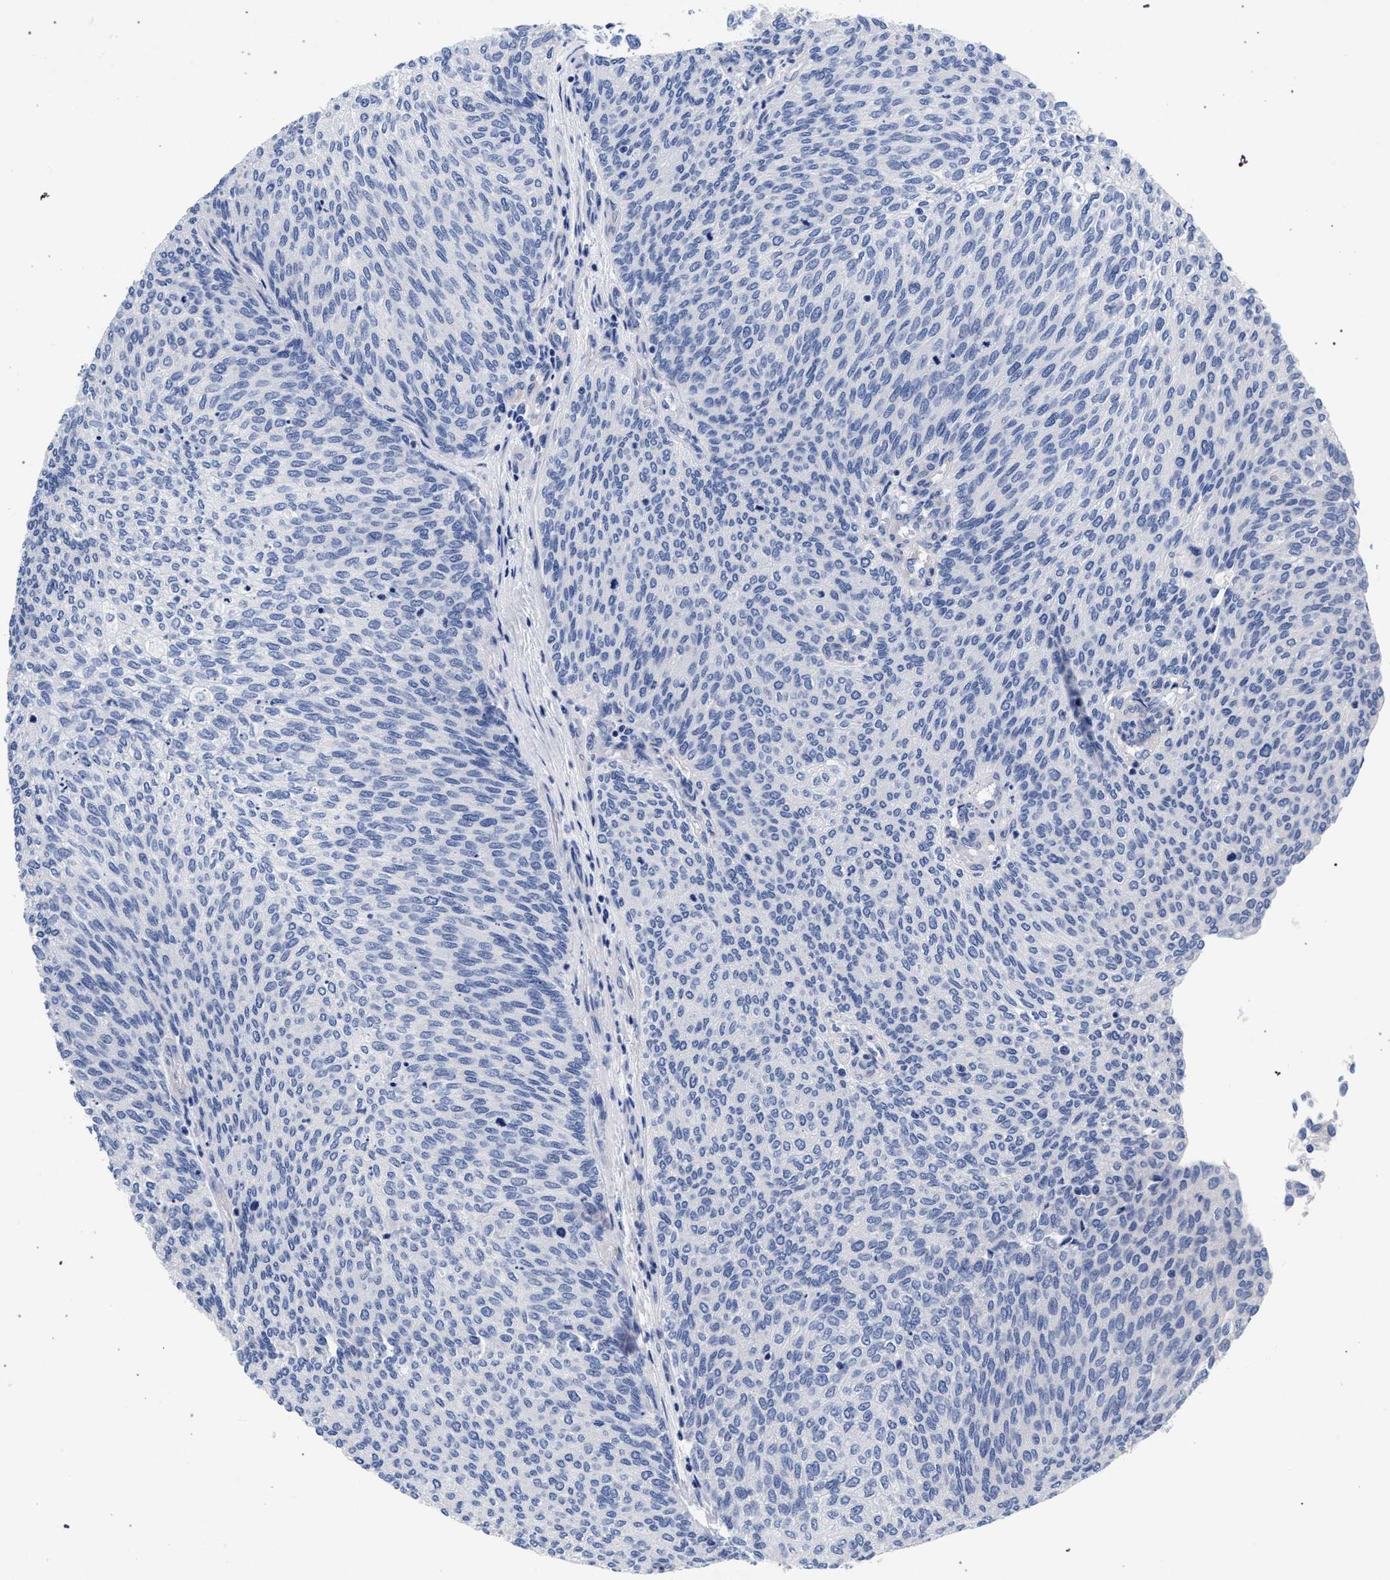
{"staining": {"intensity": "negative", "quantity": "none", "location": "none"}, "tissue": "urothelial cancer", "cell_type": "Tumor cells", "image_type": "cancer", "snomed": [{"axis": "morphology", "description": "Urothelial carcinoma, Low grade"}, {"axis": "topography", "description": "Urinary bladder"}], "caption": "Tumor cells show no significant protein positivity in urothelial cancer.", "gene": "AKAP4", "patient": {"sex": "female", "age": 79}}